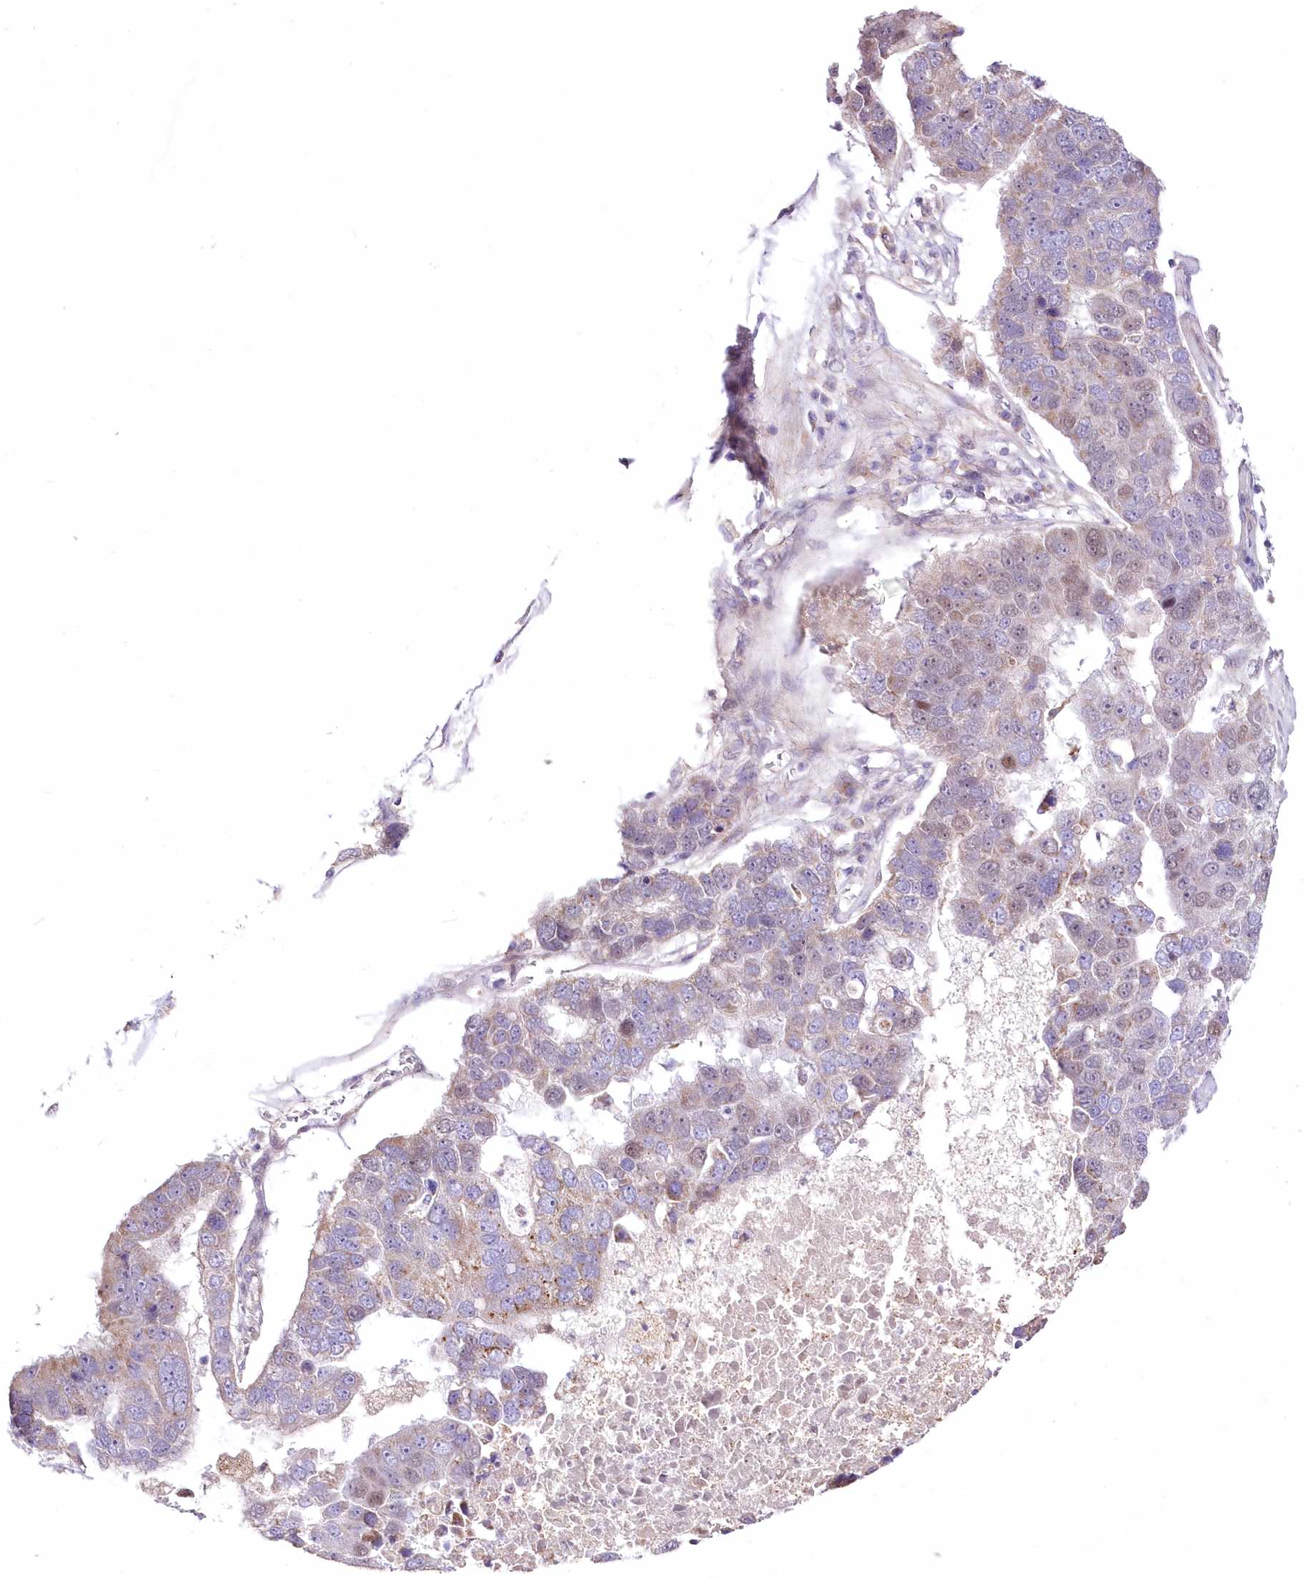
{"staining": {"intensity": "weak", "quantity": "<25%", "location": "cytoplasmic/membranous,nuclear"}, "tissue": "pancreatic cancer", "cell_type": "Tumor cells", "image_type": "cancer", "snomed": [{"axis": "morphology", "description": "Adenocarcinoma, NOS"}, {"axis": "topography", "description": "Pancreas"}], "caption": "This is a image of IHC staining of pancreatic cancer (adenocarcinoma), which shows no staining in tumor cells. (Stains: DAB (3,3'-diaminobenzidine) IHC with hematoxylin counter stain, Microscopy: brightfield microscopy at high magnification).", "gene": "FAM241B", "patient": {"sex": "female", "age": 61}}